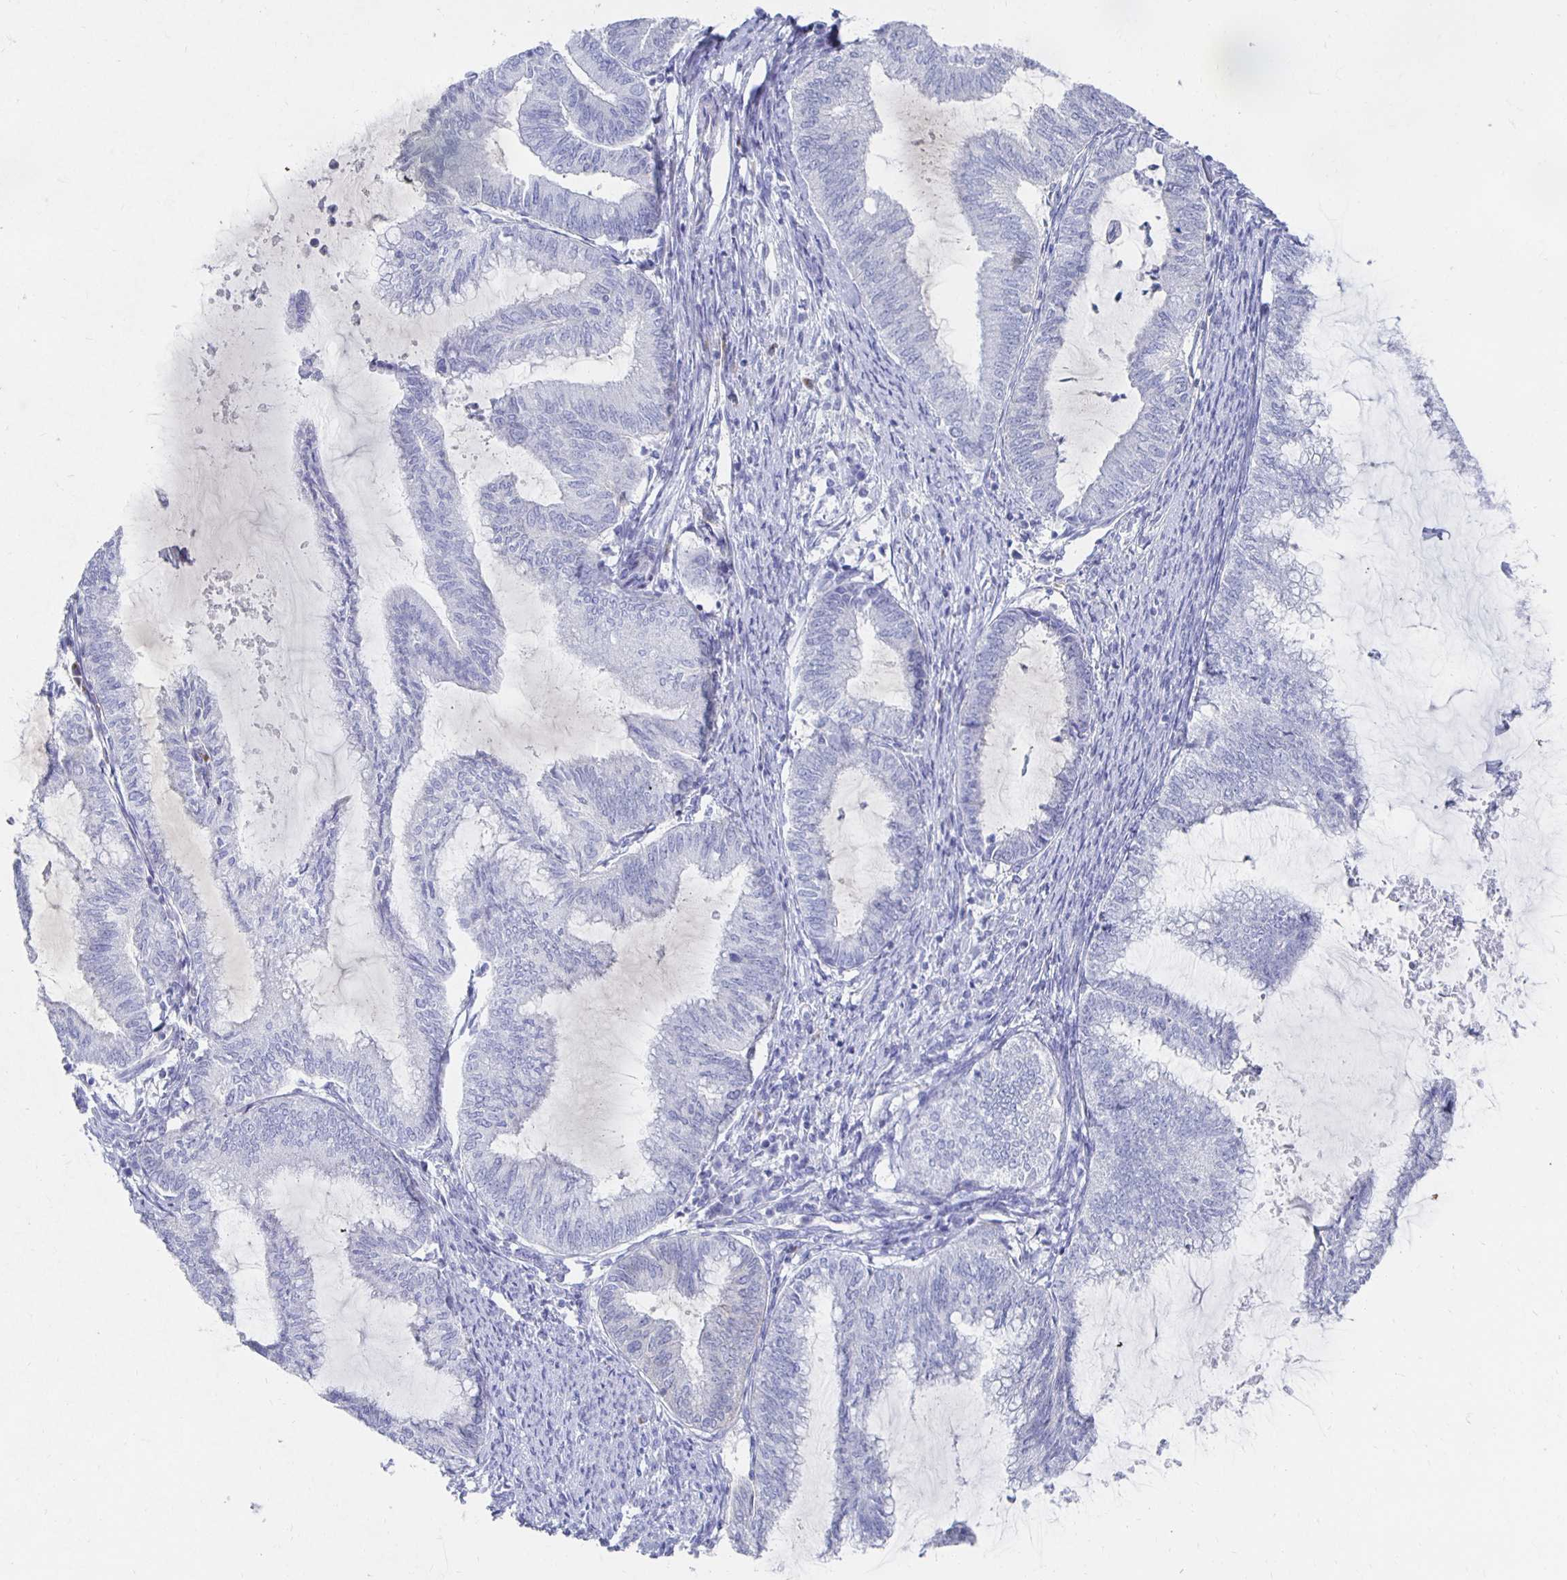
{"staining": {"intensity": "negative", "quantity": "none", "location": "none"}, "tissue": "endometrial cancer", "cell_type": "Tumor cells", "image_type": "cancer", "snomed": [{"axis": "morphology", "description": "Adenocarcinoma, NOS"}, {"axis": "topography", "description": "Endometrium"}], "caption": "Immunohistochemistry (IHC) of endometrial cancer demonstrates no expression in tumor cells. (DAB immunohistochemistry (IHC), high magnification).", "gene": "PRDM7", "patient": {"sex": "female", "age": 79}}